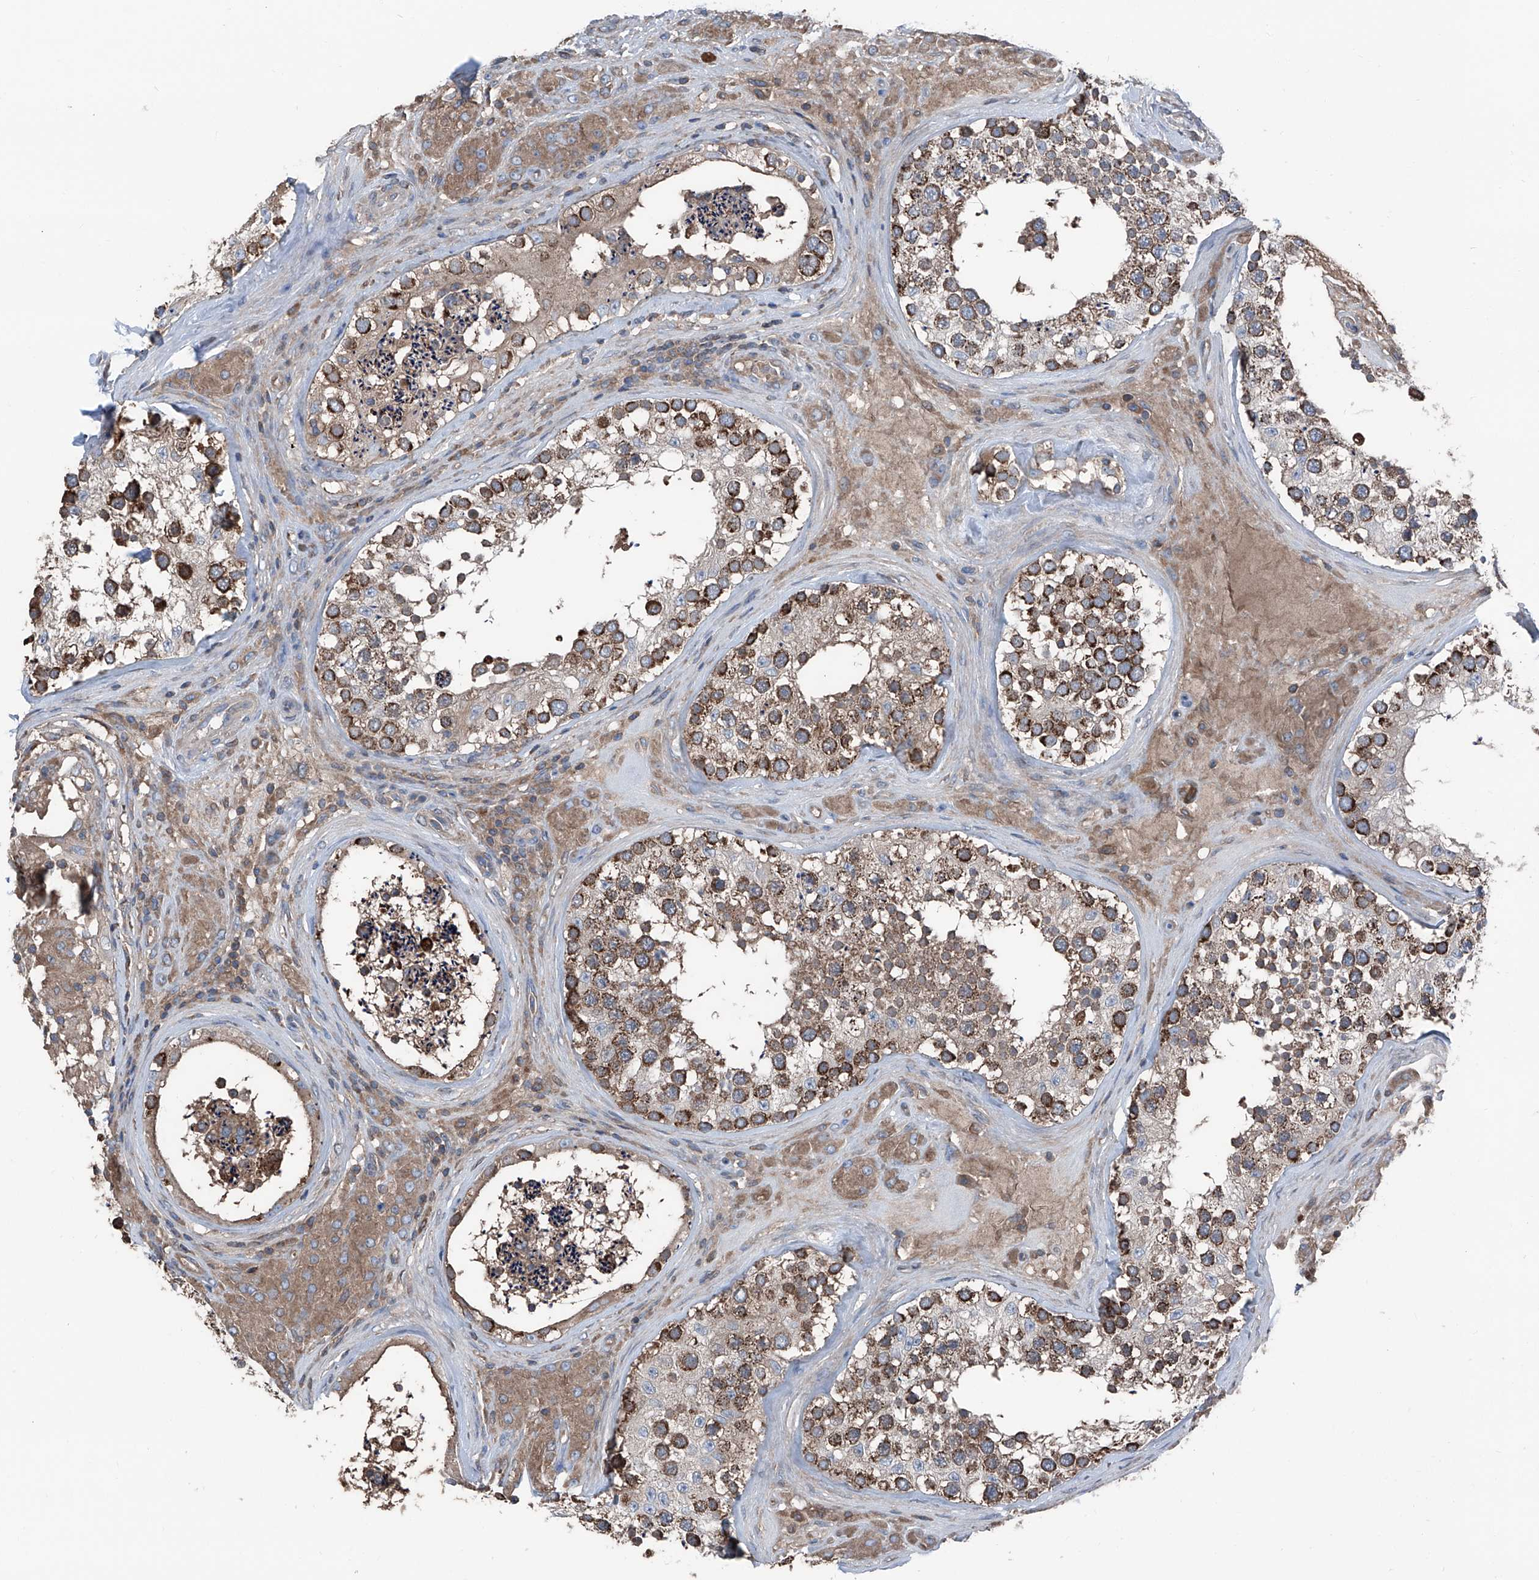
{"staining": {"intensity": "strong", "quantity": ">75%", "location": "cytoplasmic/membranous"}, "tissue": "testis", "cell_type": "Cells in seminiferous ducts", "image_type": "normal", "snomed": [{"axis": "morphology", "description": "Normal tissue, NOS"}, {"axis": "topography", "description": "Testis"}], "caption": "IHC micrograph of benign testis: human testis stained using immunohistochemistry (IHC) demonstrates high levels of strong protein expression localized specifically in the cytoplasmic/membranous of cells in seminiferous ducts, appearing as a cytoplasmic/membranous brown color.", "gene": "GPAT3", "patient": {"sex": "male", "age": 46}}